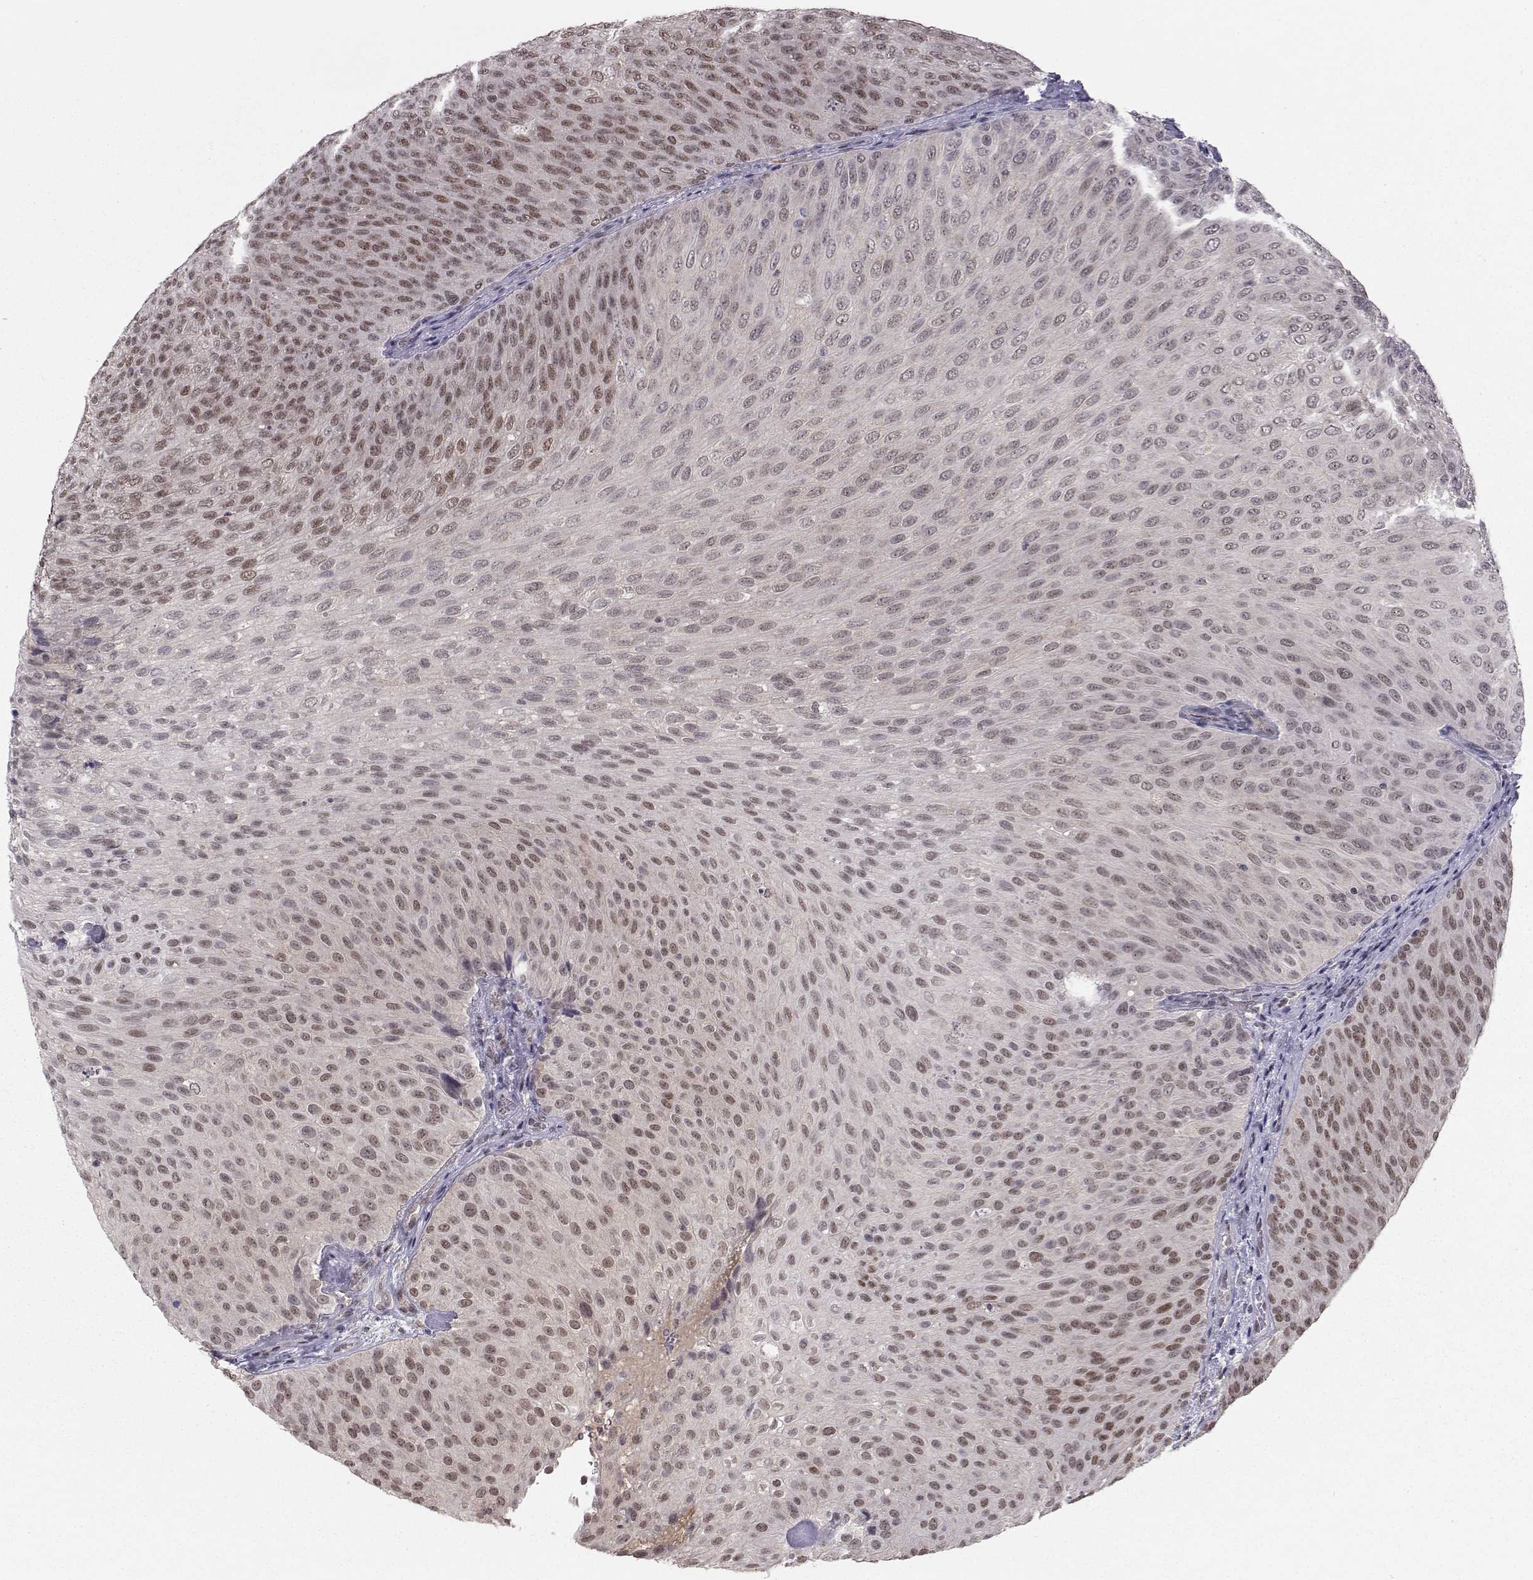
{"staining": {"intensity": "moderate", "quantity": "25%-75%", "location": "nuclear"}, "tissue": "urothelial cancer", "cell_type": "Tumor cells", "image_type": "cancer", "snomed": [{"axis": "morphology", "description": "Urothelial carcinoma, Low grade"}, {"axis": "topography", "description": "Urinary bladder"}], "caption": "Human urothelial cancer stained with a brown dye exhibits moderate nuclear positive expression in approximately 25%-75% of tumor cells.", "gene": "KIF13B", "patient": {"sex": "male", "age": 78}}